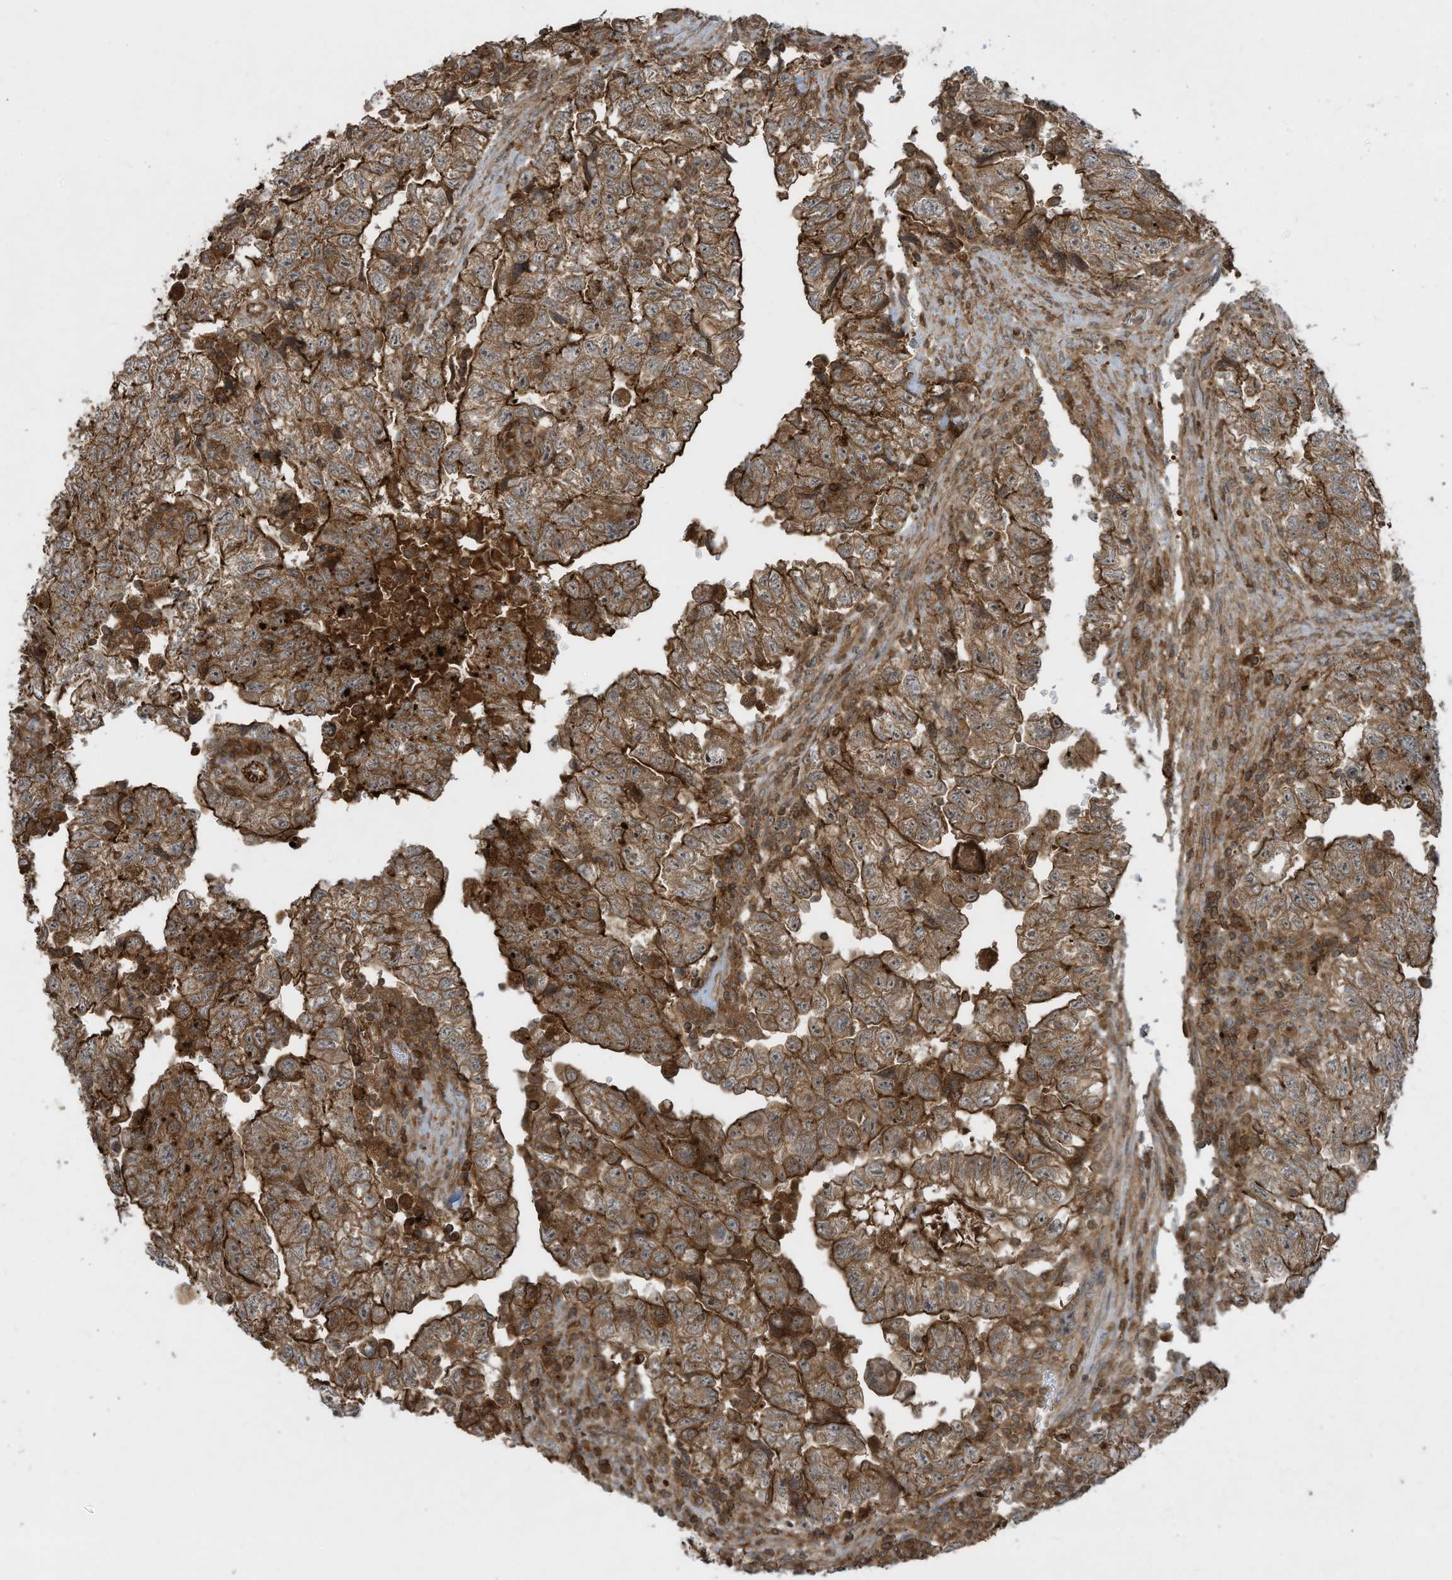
{"staining": {"intensity": "moderate", "quantity": ">75%", "location": "cytoplasmic/membranous"}, "tissue": "testis cancer", "cell_type": "Tumor cells", "image_type": "cancer", "snomed": [{"axis": "morphology", "description": "Carcinoma, Embryonal, NOS"}, {"axis": "topography", "description": "Testis"}], "caption": "This is a photomicrograph of IHC staining of testis cancer, which shows moderate positivity in the cytoplasmic/membranous of tumor cells.", "gene": "DDIT4", "patient": {"sex": "male", "age": 36}}